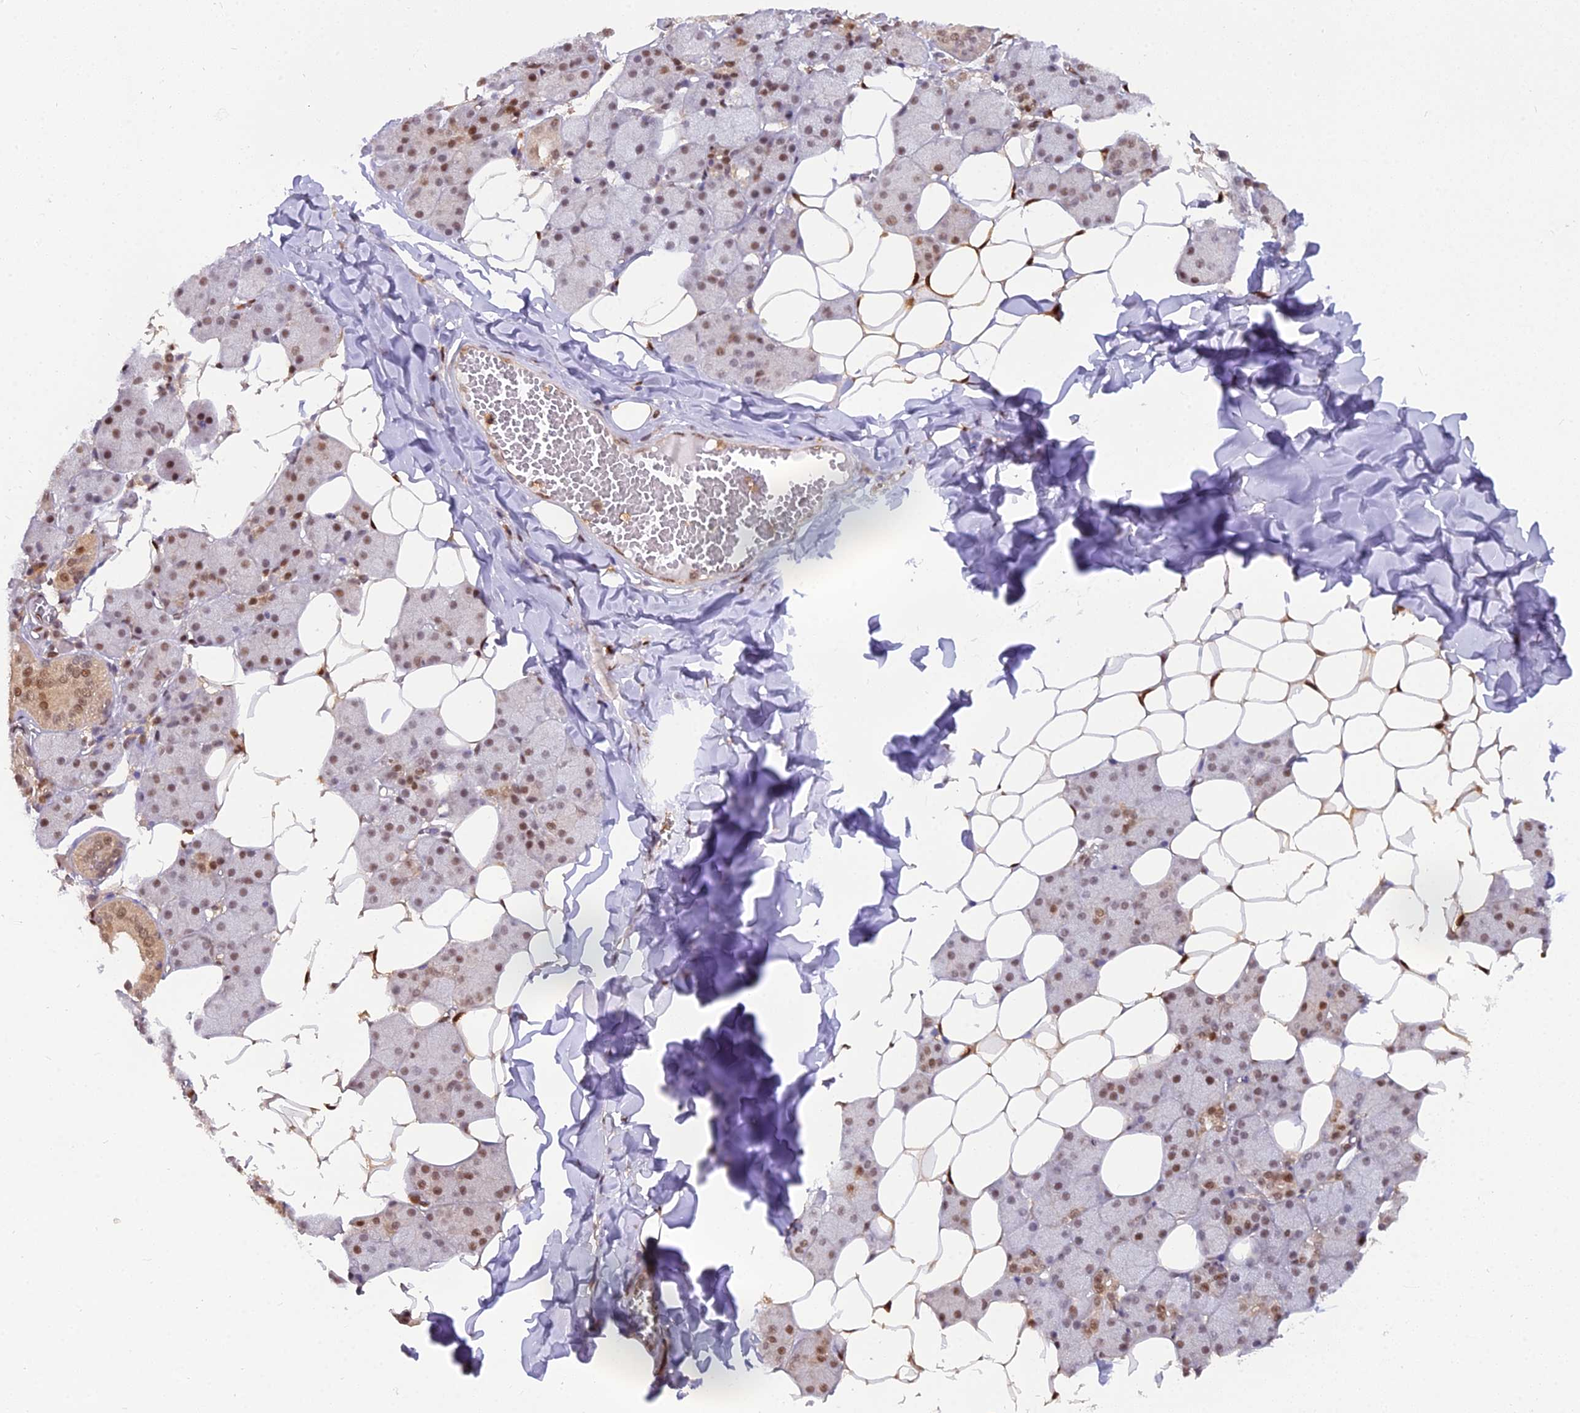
{"staining": {"intensity": "moderate", "quantity": ">75%", "location": "nuclear"}, "tissue": "salivary gland", "cell_type": "Glandular cells", "image_type": "normal", "snomed": [{"axis": "morphology", "description": "Normal tissue, NOS"}, {"axis": "topography", "description": "Salivary gland"}], "caption": "Immunohistochemical staining of normal salivary gland demonstrates moderate nuclear protein staining in about >75% of glandular cells.", "gene": "NPEPL1", "patient": {"sex": "female", "age": 33}}